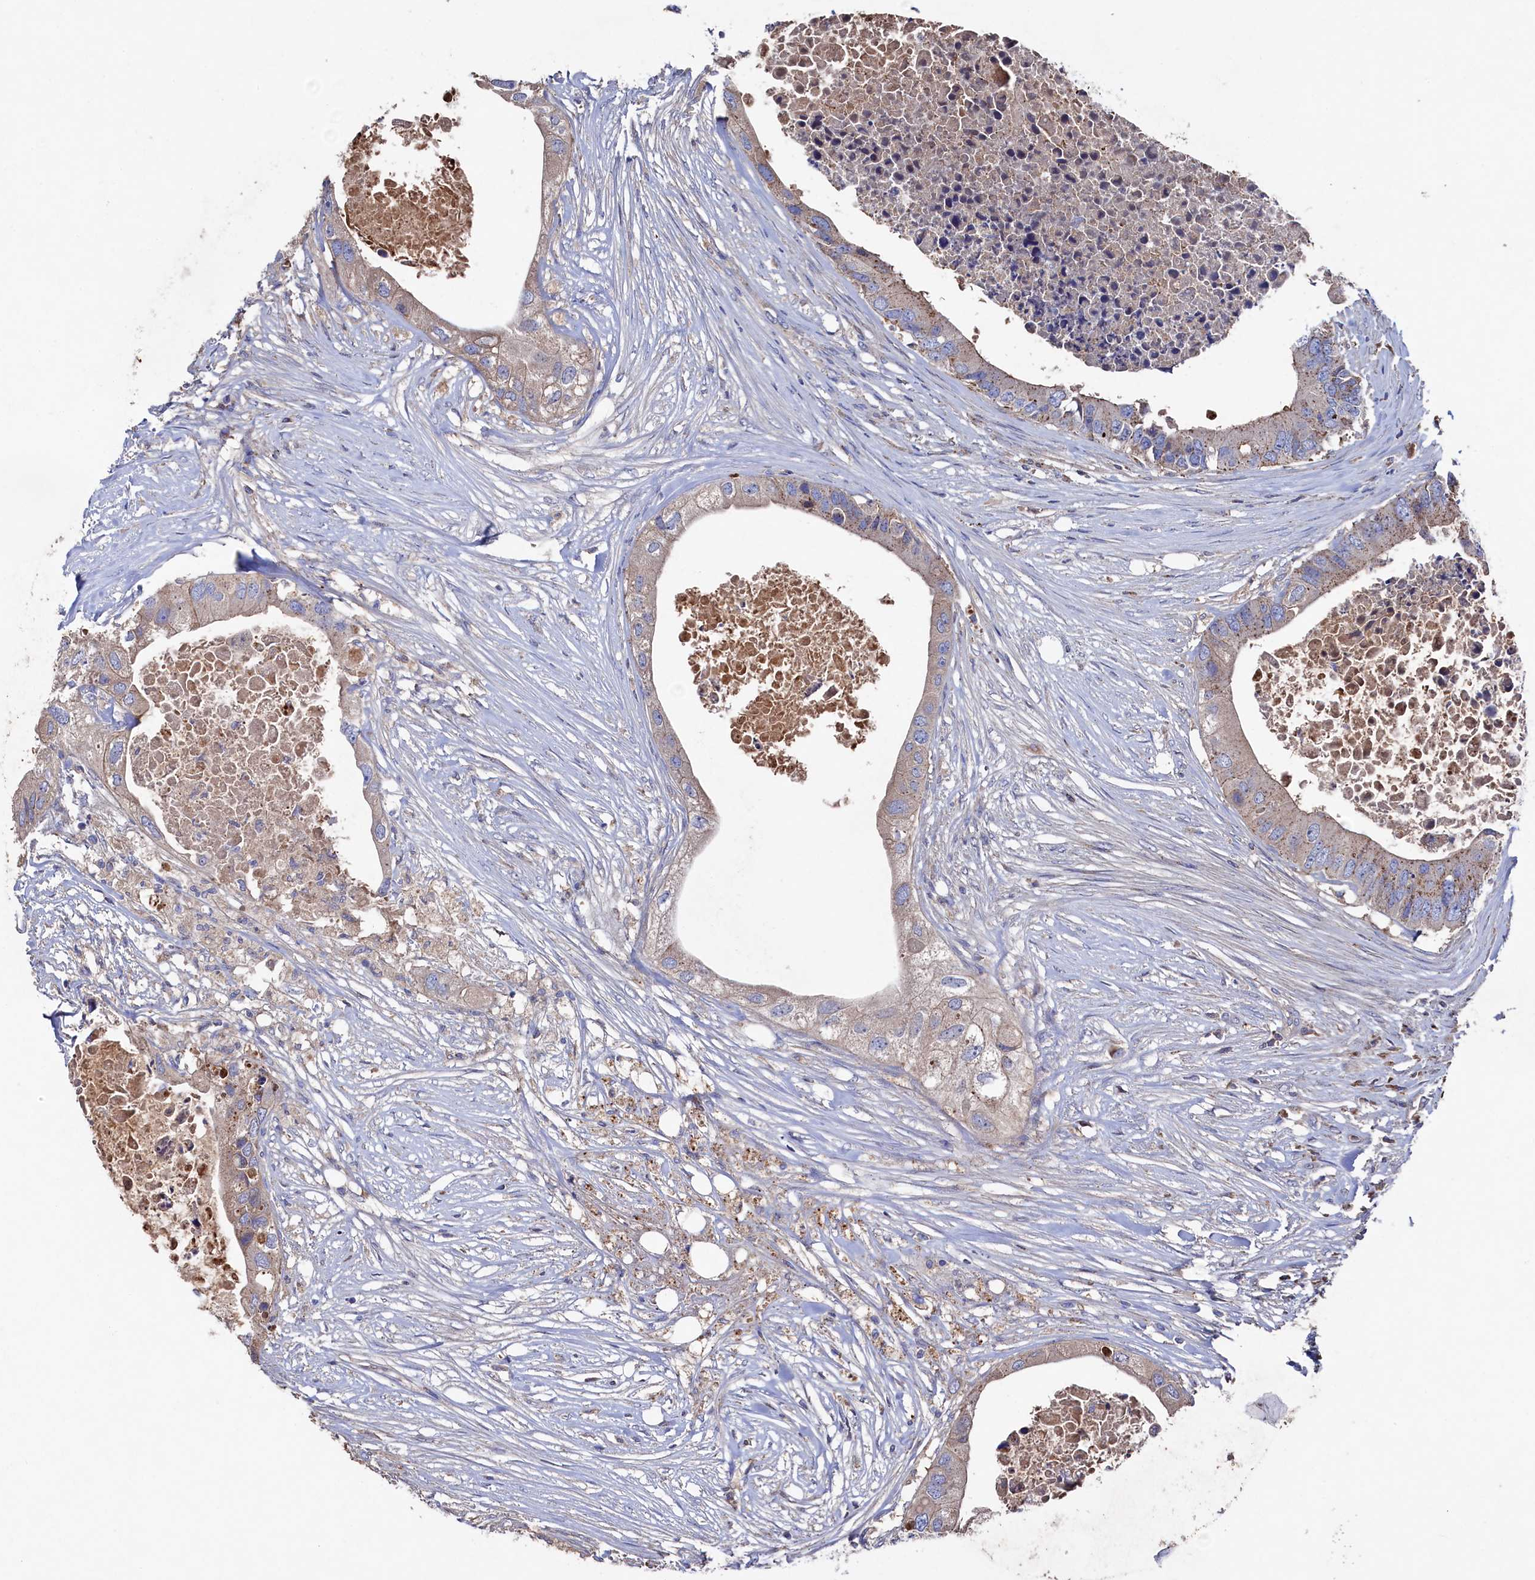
{"staining": {"intensity": "moderate", "quantity": ">75%", "location": "cytoplasmic/membranous"}, "tissue": "colorectal cancer", "cell_type": "Tumor cells", "image_type": "cancer", "snomed": [{"axis": "morphology", "description": "Adenocarcinoma, NOS"}, {"axis": "topography", "description": "Colon"}], "caption": "Human adenocarcinoma (colorectal) stained with a brown dye displays moderate cytoplasmic/membranous positive staining in about >75% of tumor cells.", "gene": "TK2", "patient": {"sex": "male", "age": 71}}